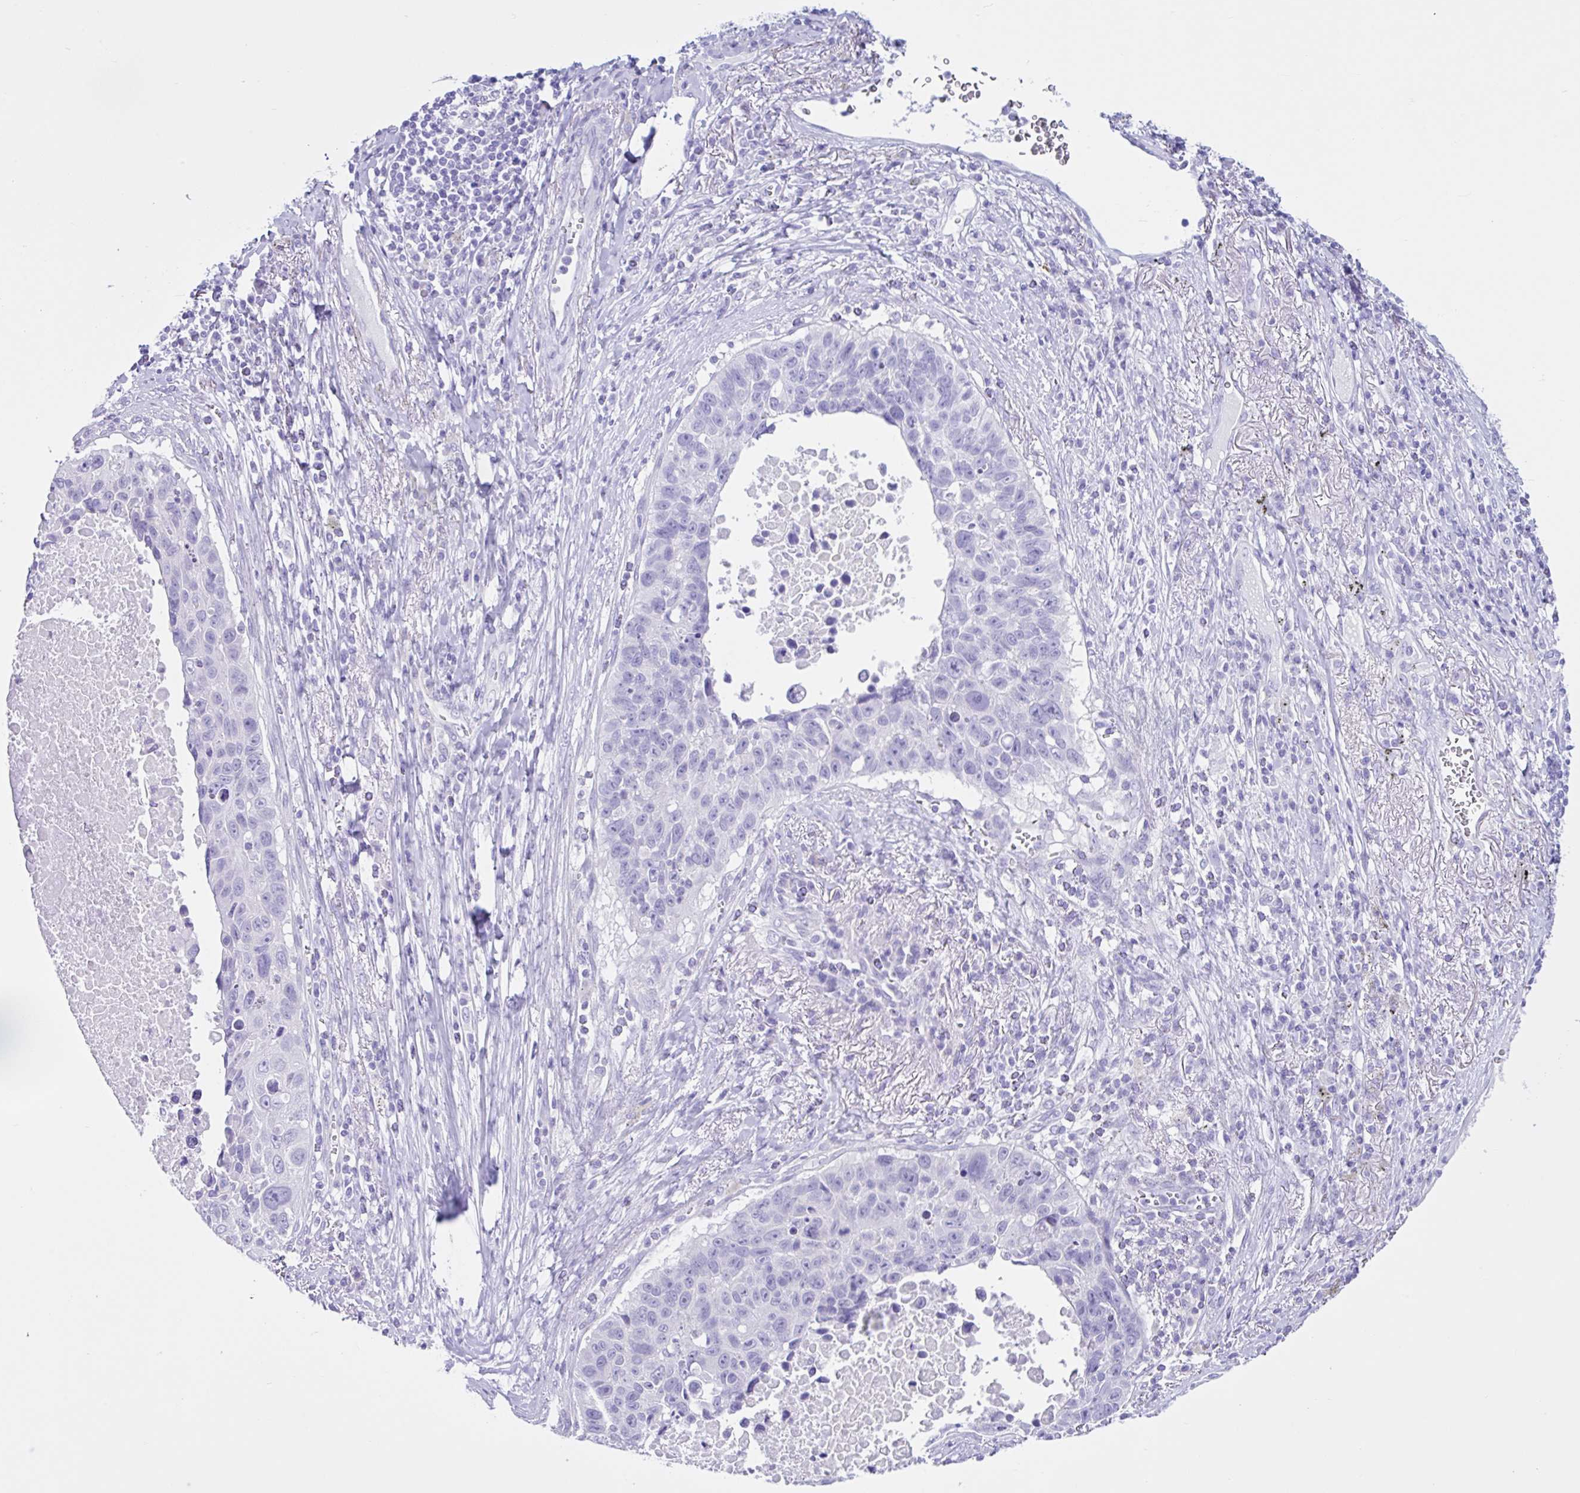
{"staining": {"intensity": "negative", "quantity": "none", "location": "none"}, "tissue": "lung cancer", "cell_type": "Tumor cells", "image_type": "cancer", "snomed": [{"axis": "morphology", "description": "Squamous cell carcinoma, NOS"}, {"axis": "topography", "description": "Lung"}], "caption": "DAB (3,3'-diaminobenzidine) immunohistochemical staining of human lung cancer shows no significant expression in tumor cells. (DAB immunohistochemistry, high magnification).", "gene": "CYP19A1", "patient": {"sex": "male", "age": 66}}